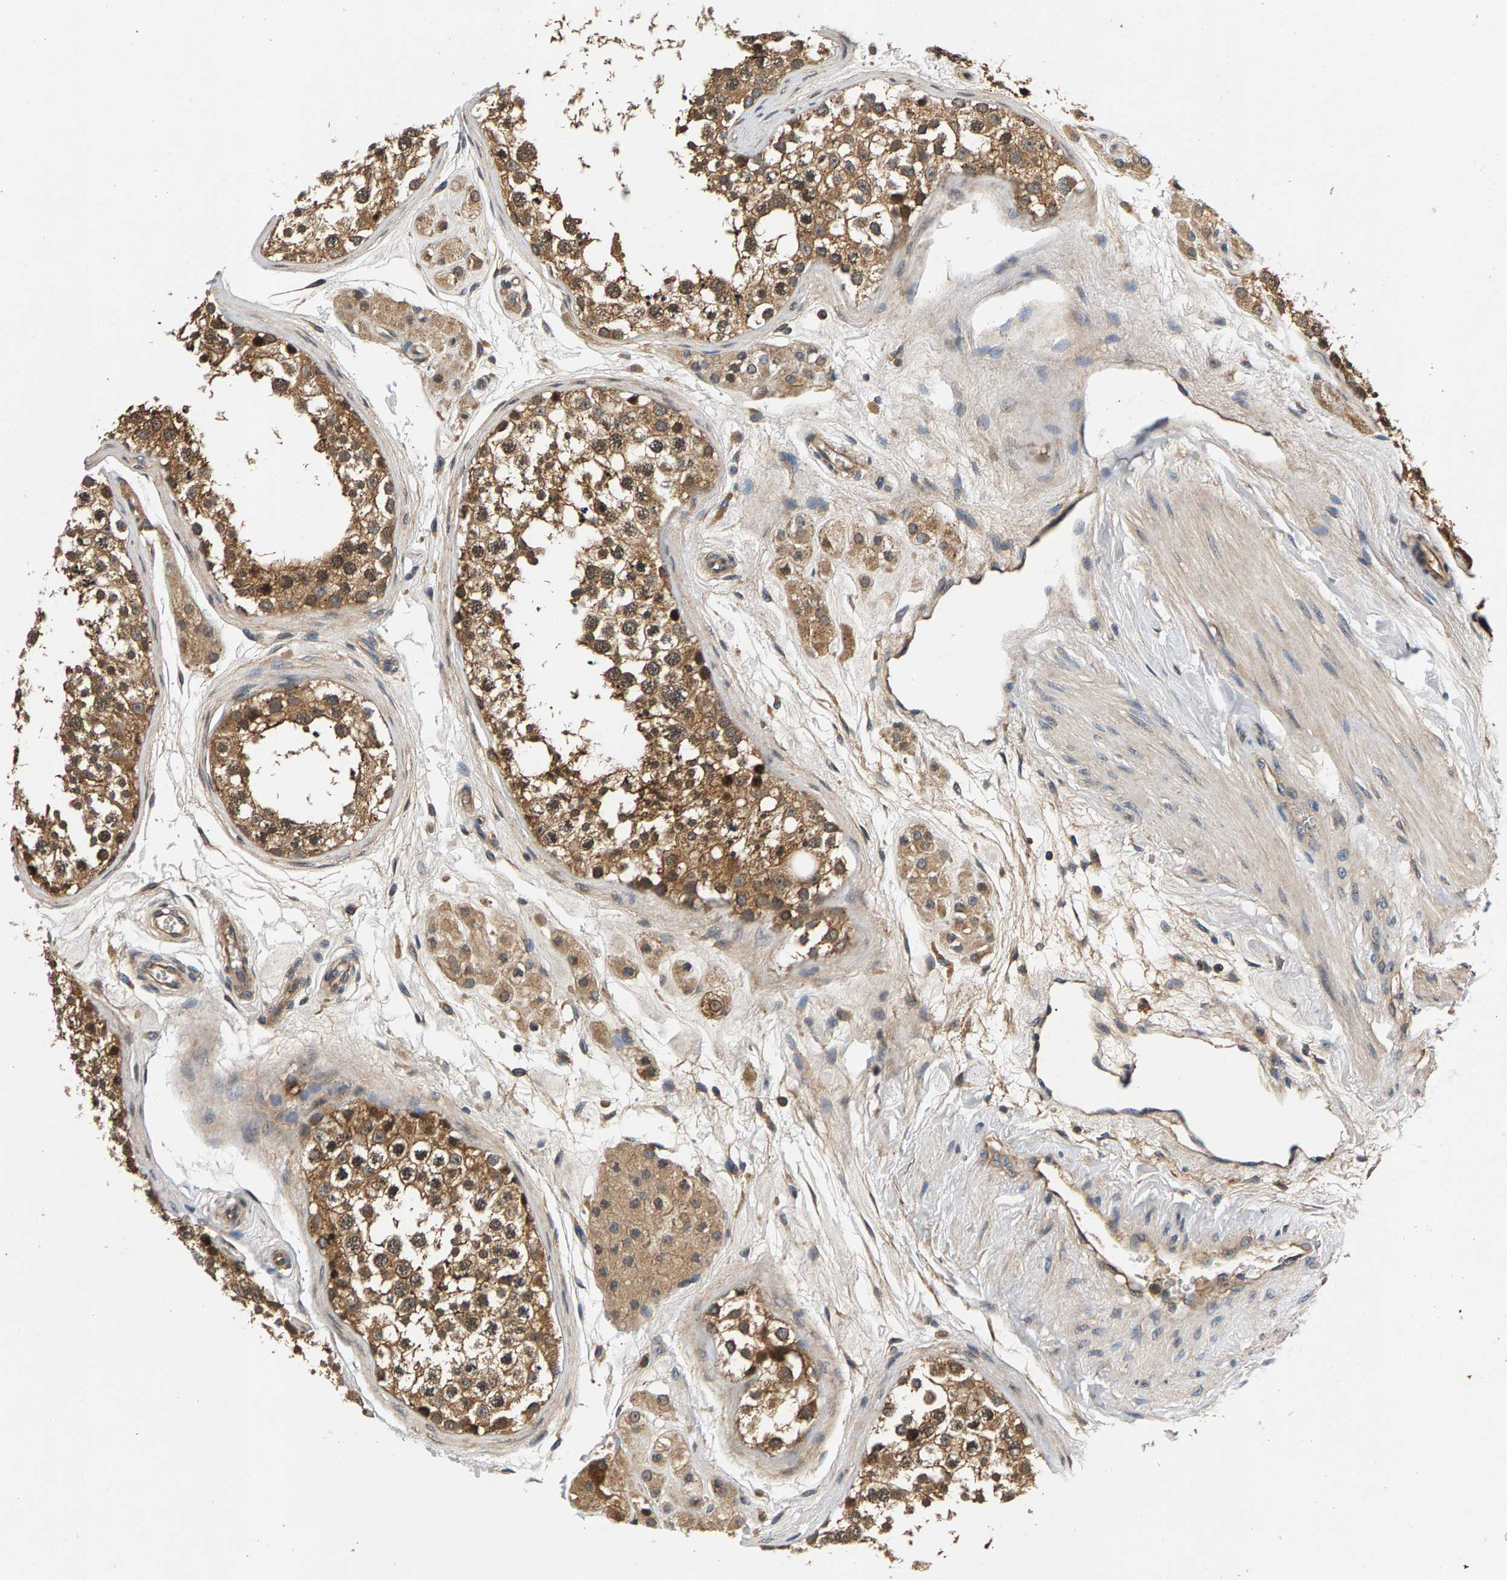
{"staining": {"intensity": "moderate", "quantity": ">75%", "location": "cytoplasmic/membranous"}, "tissue": "testis", "cell_type": "Cells in seminiferous ducts", "image_type": "normal", "snomed": [{"axis": "morphology", "description": "Normal tissue, NOS"}, {"axis": "topography", "description": "Testis"}], "caption": "Protein staining of benign testis shows moderate cytoplasmic/membranous staining in about >75% of cells in seminiferous ducts.", "gene": "FAM78A", "patient": {"sex": "male", "age": 56}}